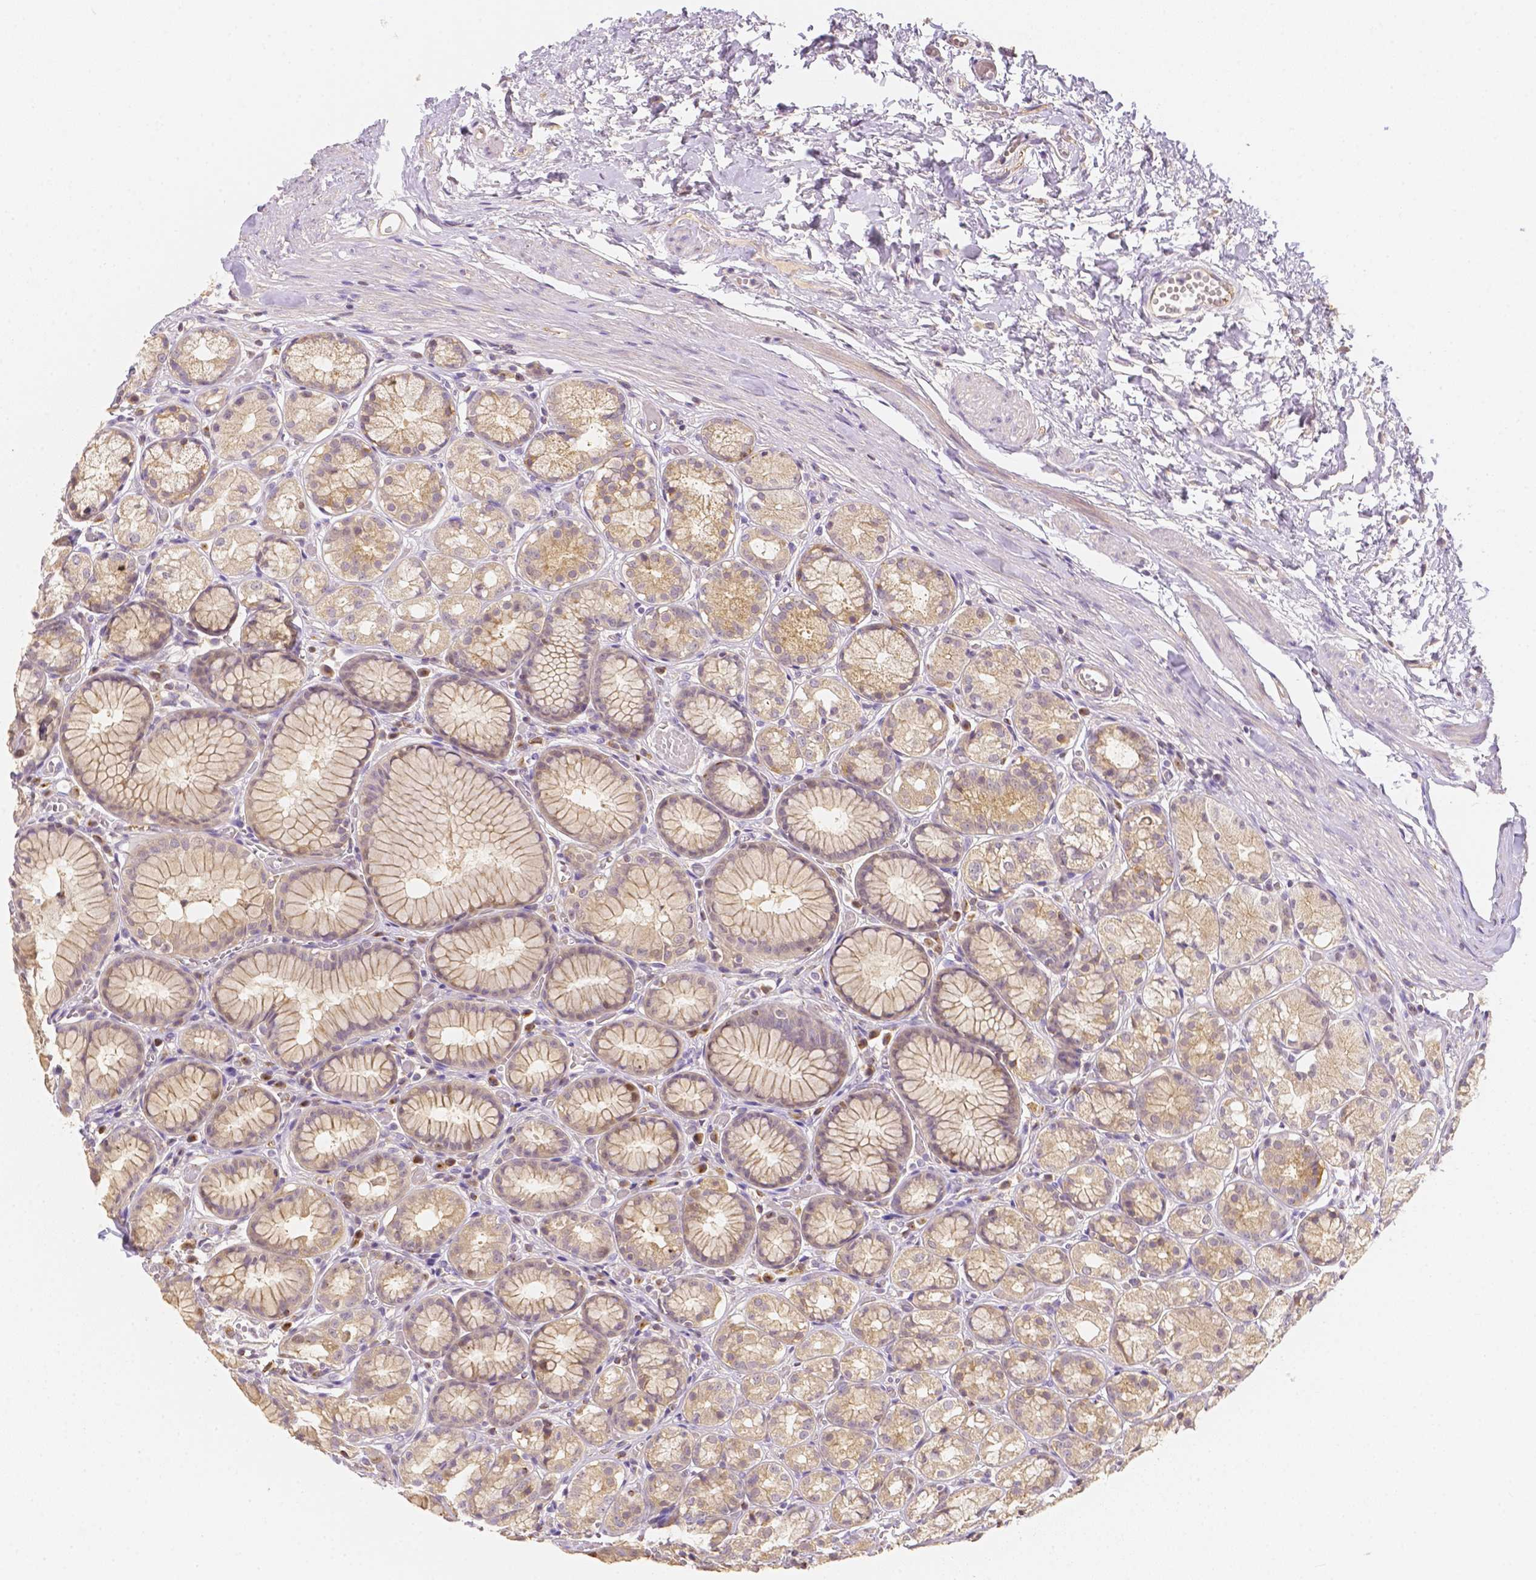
{"staining": {"intensity": "moderate", "quantity": "25%-75%", "location": "cytoplasmic/membranous"}, "tissue": "stomach", "cell_type": "Glandular cells", "image_type": "normal", "snomed": [{"axis": "morphology", "description": "Normal tissue, NOS"}, {"axis": "topography", "description": "Stomach"}], "caption": "Protein staining reveals moderate cytoplasmic/membranous staining in approximately 25%-75% of glandular cells in normal stomach.", "gene": "C10orf67", "patient": {"sex": "male", "age": 70}}